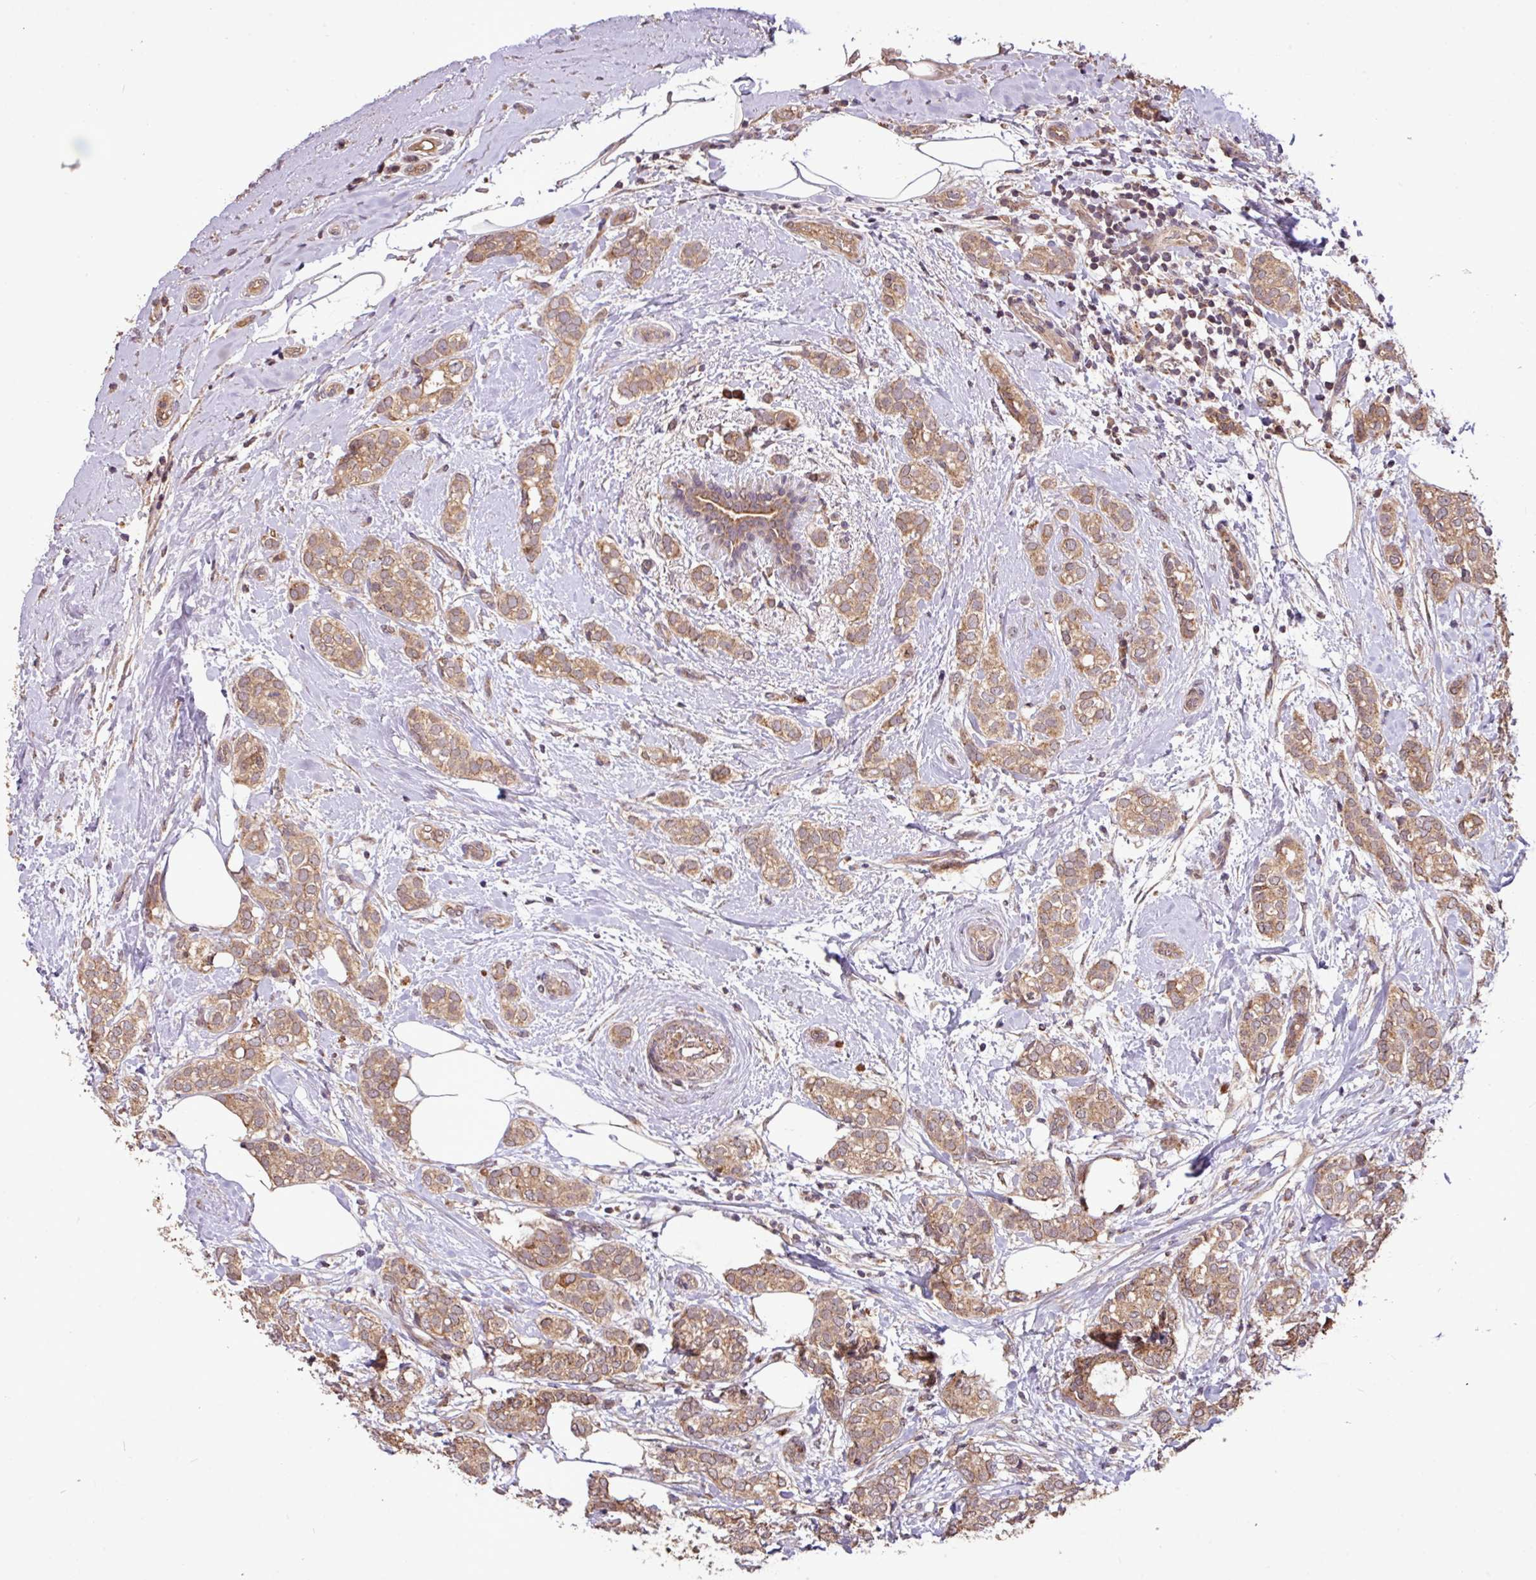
{"staining": {"intensity": "moderate", "quantity": ">75%", "location": "cytoplasmic/membranous"}, "tissue": "breast cancer", "cell_type": "Tumor cells", "image_type": "cancer", "snomed": [{"axis": "morphology", "description": "Duct carcinoma"}, {"axis": "topography", "description": "Breast"}], "caption": "A brown stain labels moderate cytoplasmic/membranous expression of a protein in human breast intraductal carcinoma tumor cells.", "gene": "YPEL3", "patient": {"sex": "female", "age": 73}}